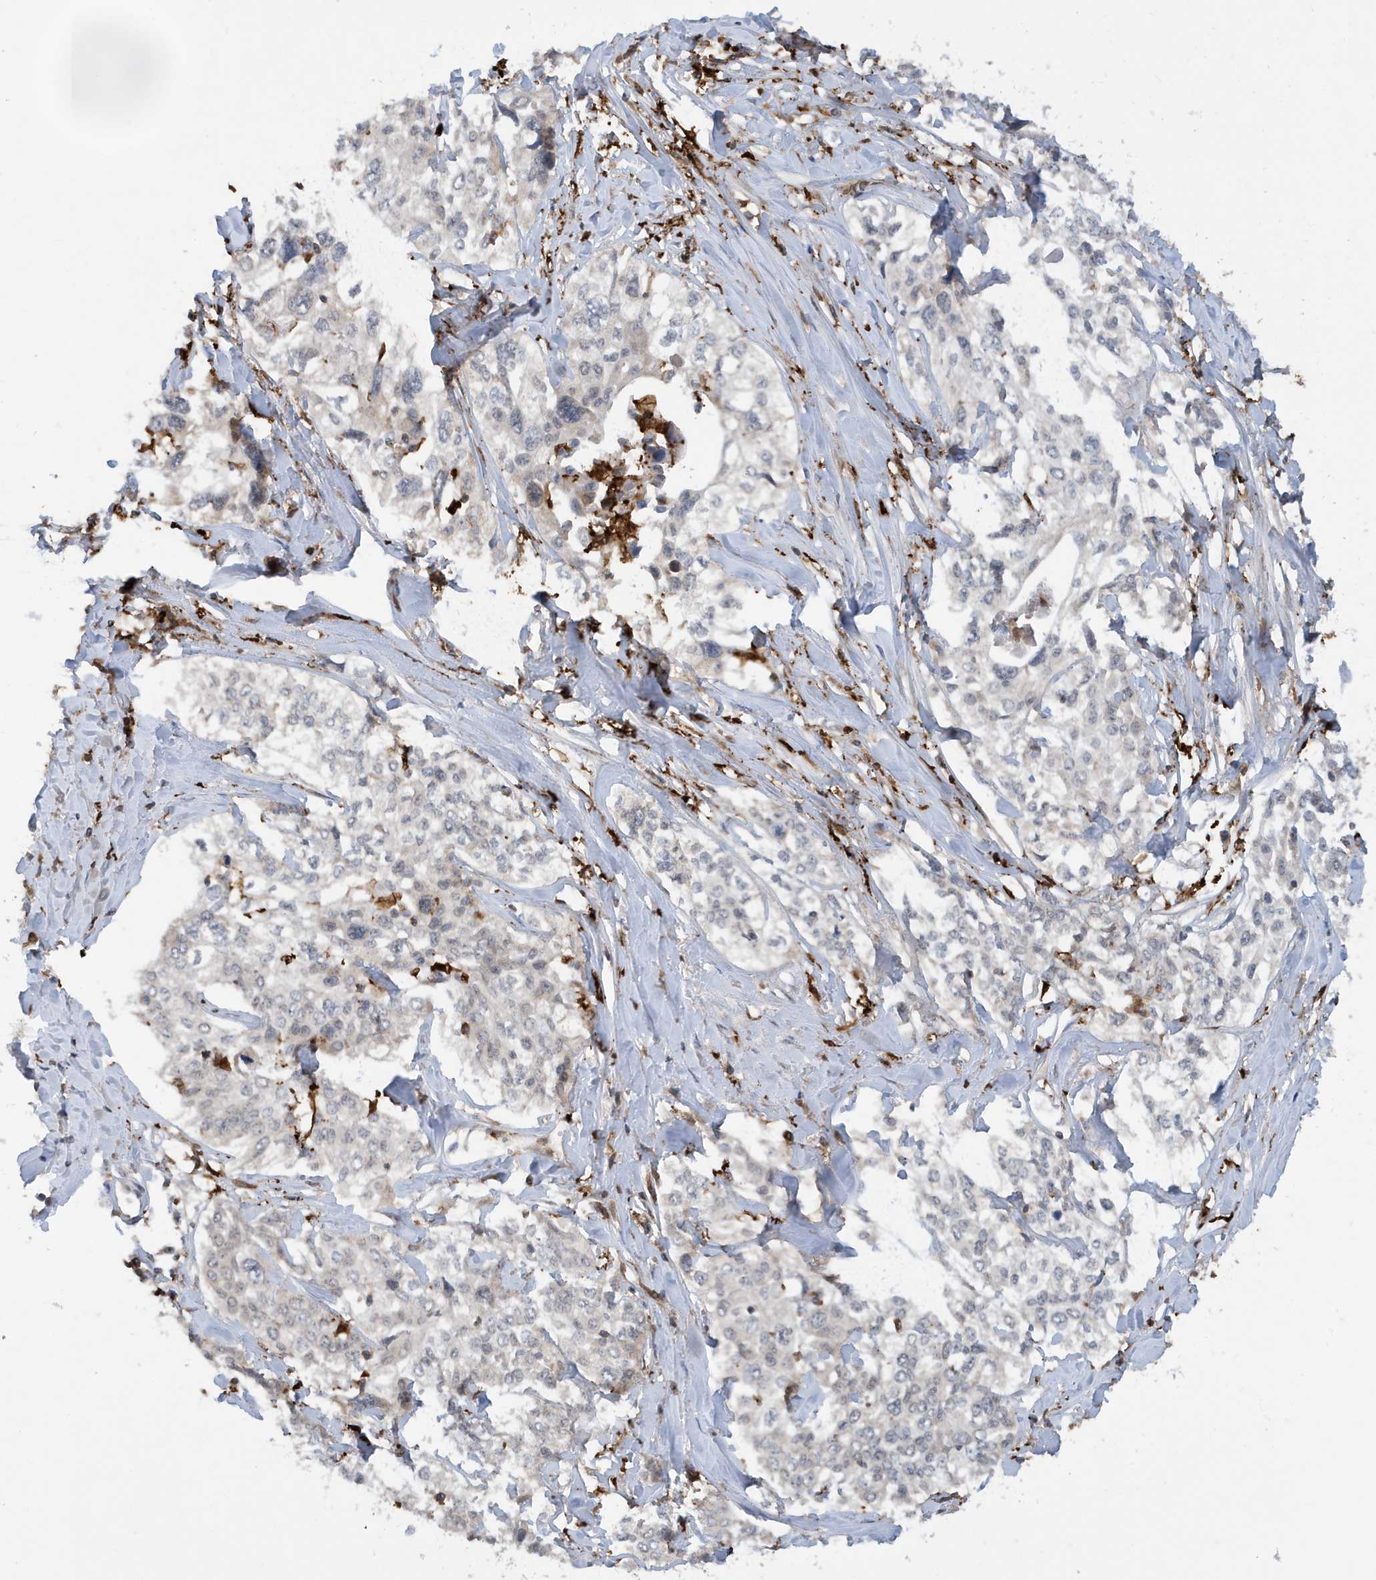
{"staining": {"intensity": "negative", "quantity": "none", "location": "none"}, "tissue": "cervical cancer", "cell_type": "Tumor cells", "image_type": "cancer", "snomed": [{"axis": "morphology", "description": "Squamous cell carcinoma, NOS"}, {"axis": "topography", "description": "Cervix"}], "caption": "A photomicrograph of cervical cancer stained for a protein exhibits no brown staining in tumor cells. The staining is performed using DAB brown chromogen with nuclei counter-stained in using hematoxylin.", "gene": "NSUN3", "patient": {"sex": "female", "age": 31}}